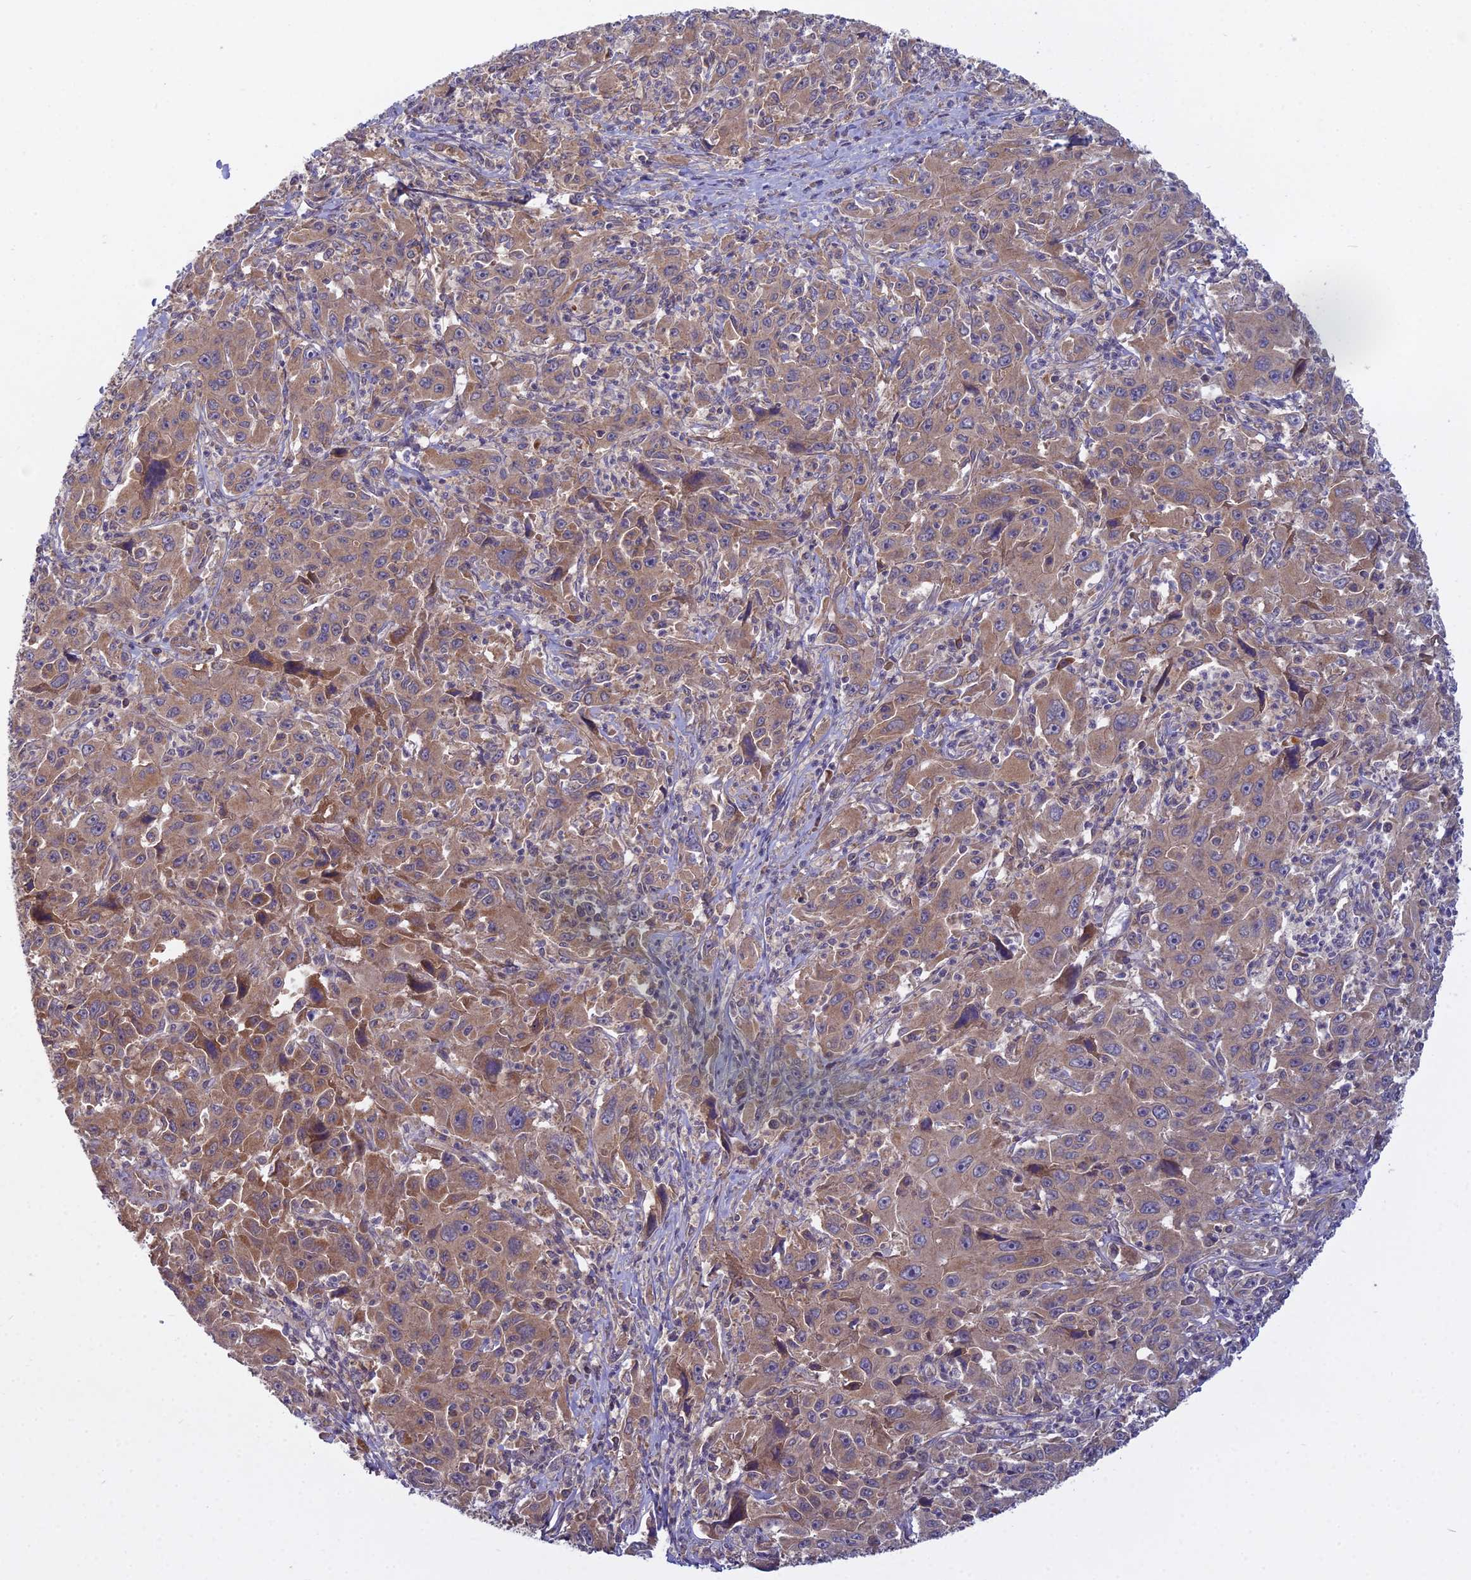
{"staining": {"intensity": "moderate", "quantity": ">75%", "location": "cytoplasmic/membranous"}, "tissue": "liver cancer", "cell_type": "Tumor cells", "image_type": "cancer", "snomed": [{"axis": "morphology", "description": "Carcinoma, Hepatocellular, NOS"}, {"axis": "topography", "description": "Liver"}], "caption": "Protein expression analysis of human liver cancer (hepatocellular carcinoma) reveals moderate cytoplasmic/membranous staining in approximately >75% of tumor cells. The protein of interest is stained brown, and the nuclei are stained in blue (DAB IHC with brightfield microscopy, high magnification).", "gene": "CCDC167", "patient": {"sex": "male", "age": 63}}